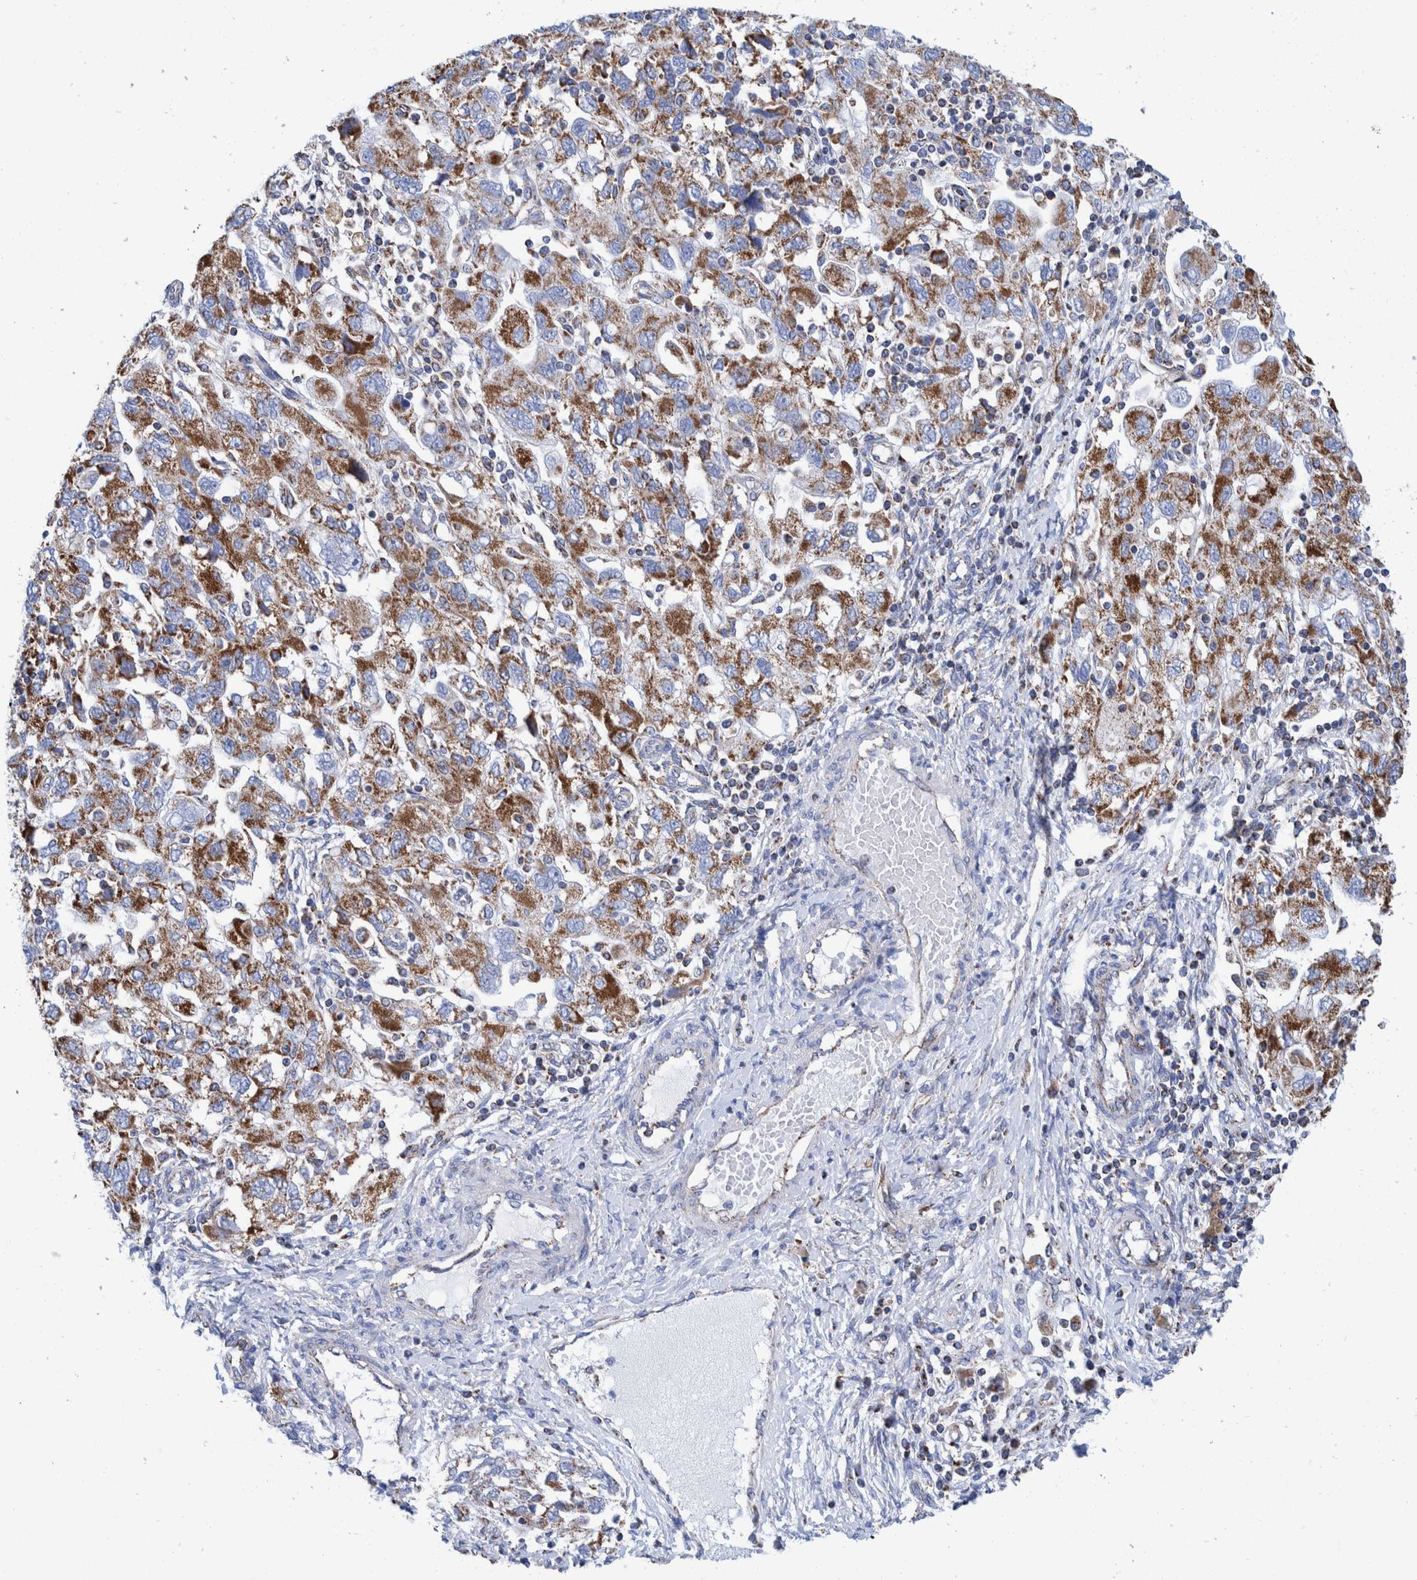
{"staining": {"intensity": "moderate", "quantity": ">75%", "location": "cytoplasmic/membranous"}, "tissue": "ovarian cancer", "cell_type": "Tumor cells", "image_type": "cancer", "snomed": [{"axis": "morphology", "description": "Carcinoma, NOS"}, {"axis": "morphology", "description": "Cystadenocarcinoma, serous, NOS"}, {"axis": "topography", "description": "Ovary"}], "caption": "Immunohistochemical staining of ovarian carcinoma shows medium levels of moderate cytoplasmic/membranous protein expression in about >75% of tumor cells. (IHC, brightfield microscopy, high magnification).", "gene": "DECR1", "patient": {"sex": "female", "age": 69}}